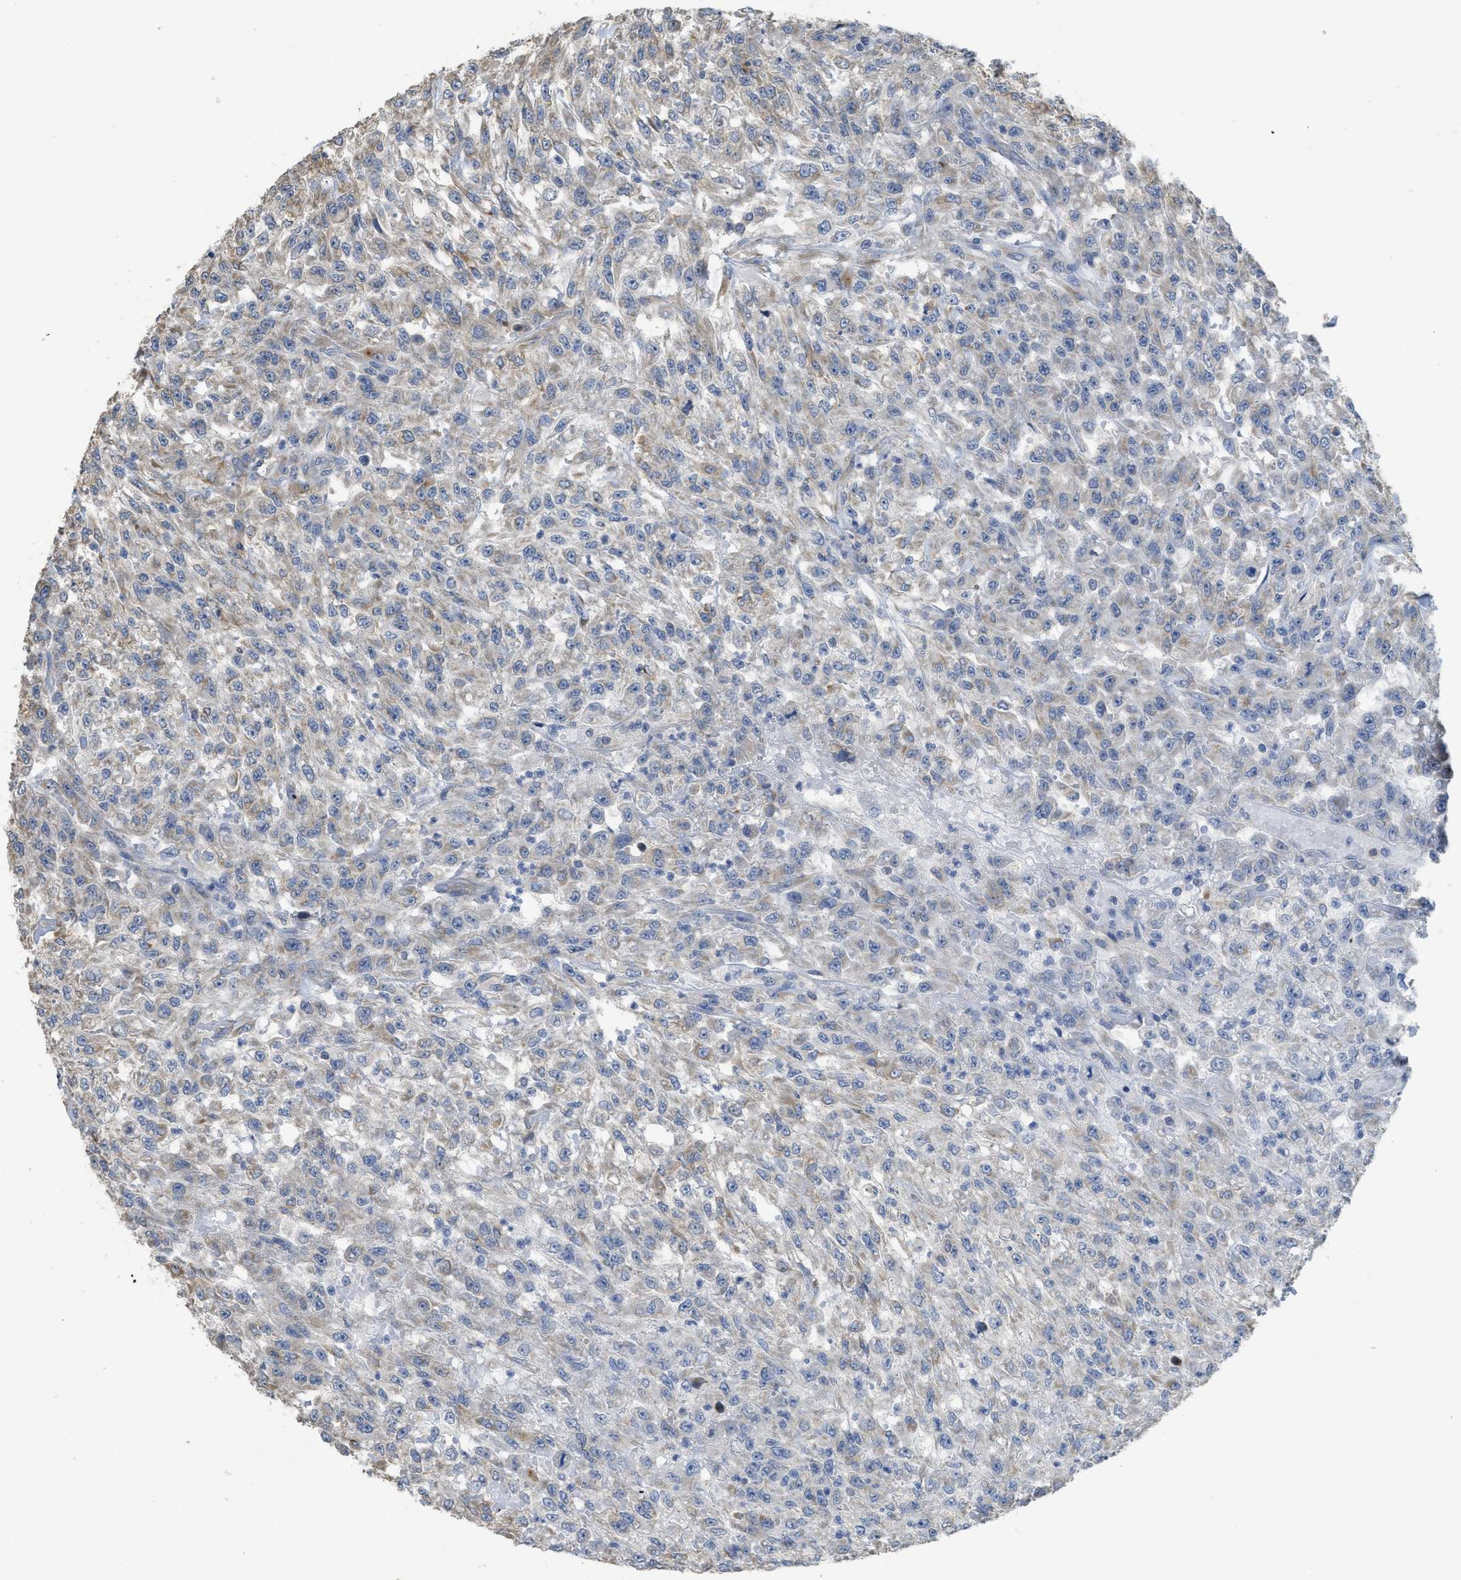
{"staining": {"intensity": "weak", "quantity": "<25%", "location": "cytoplasmic/membranous"}, "tissue": "urothelial cancer", "cell_type": "Tumor cells", "image_type": "cancer", "snomed": [{"axis": "morphology", "description": "Urothelial carcinoma, High grade"}, {"axis": "topography", "description": "Urinary bladder"}], "caption": "Human urothelial carcinoma (high-grade) stained for a protein using IHC reveals no positivity in tumor cells.", "gene": "SFXN2", "patient": {"sex": "male", "age": 46}}